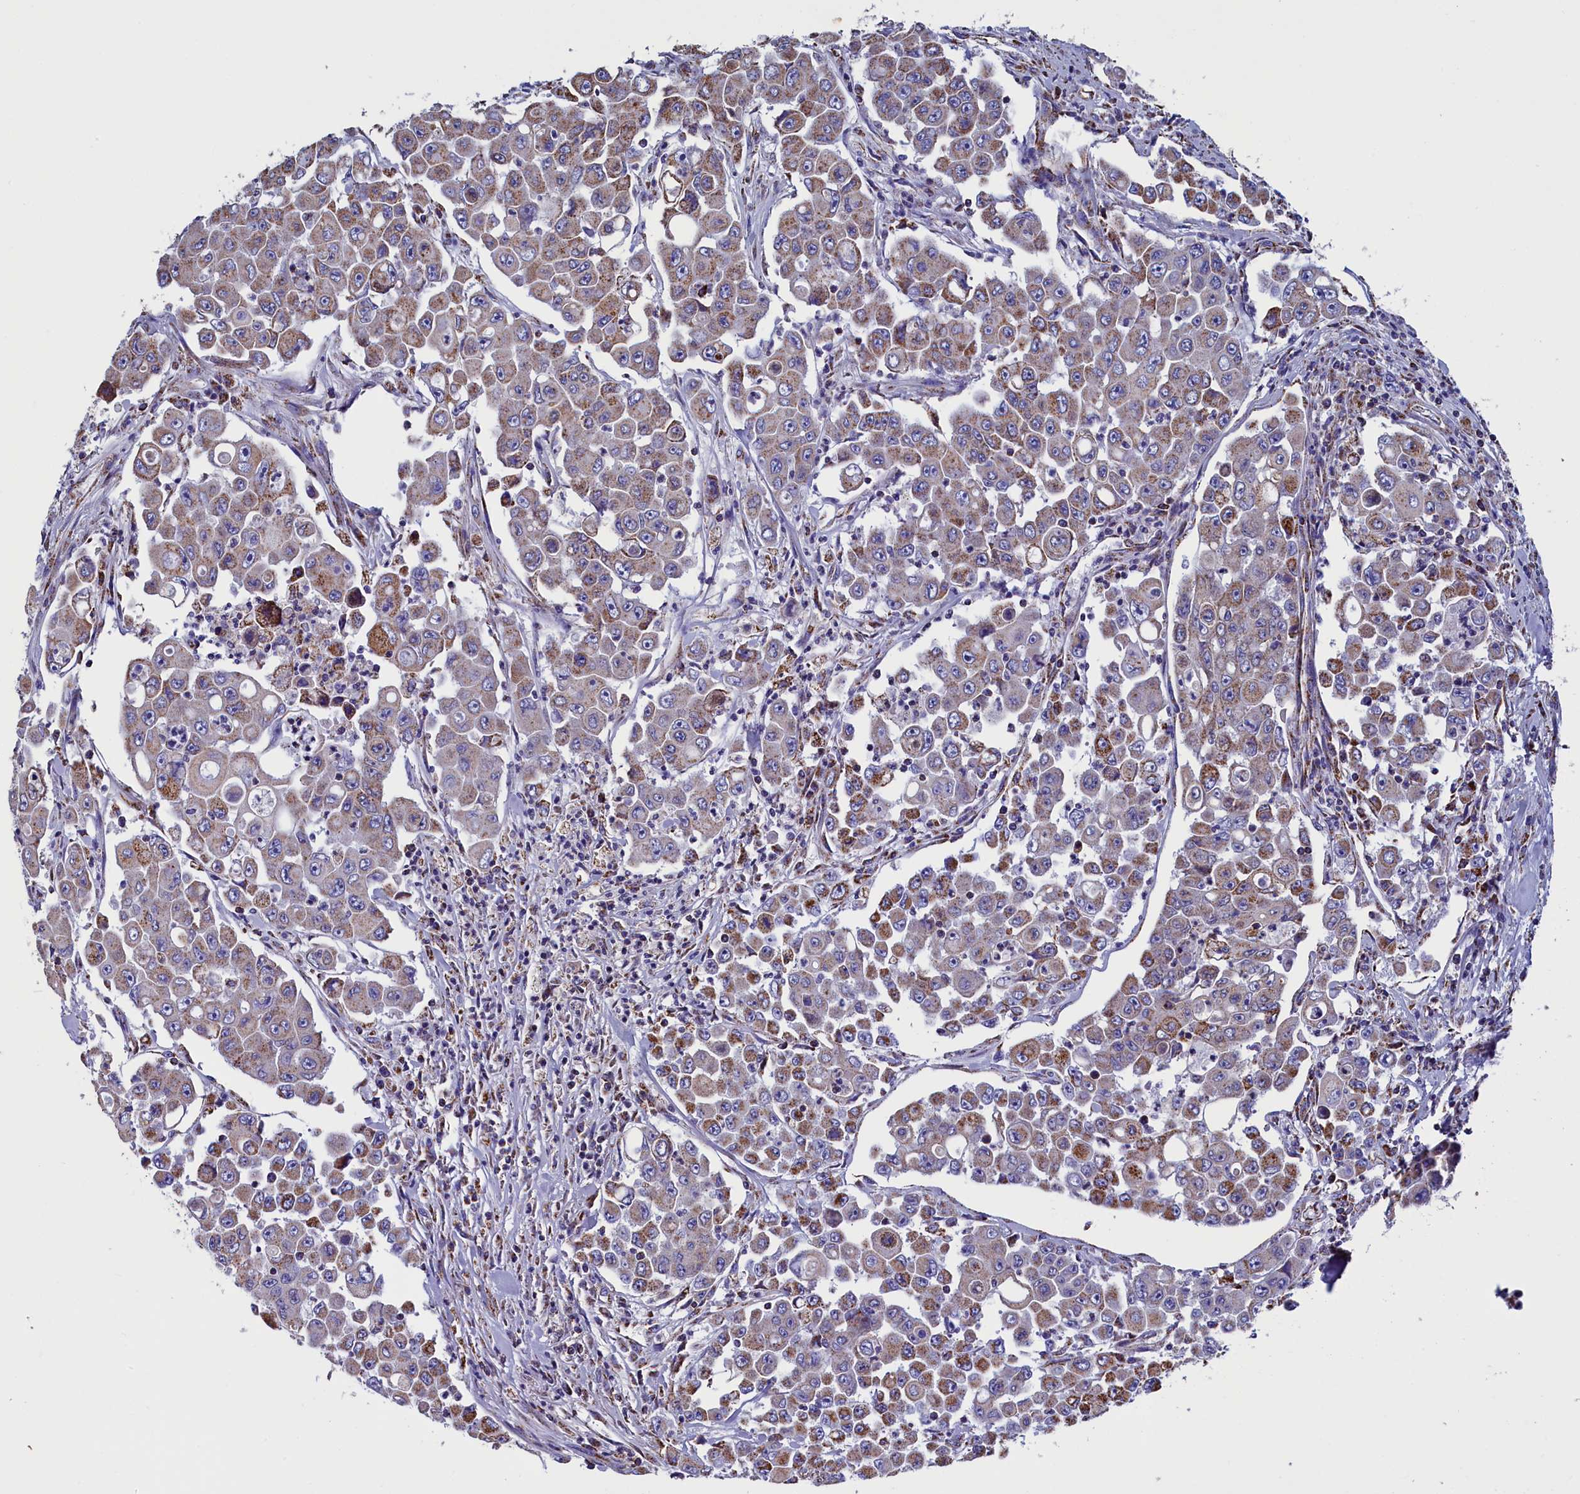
{"staining": {"intensity": "moderate", "quantity": ">75%", "location": "cytoplasmic/membranous"}, "tissue": "colorectal cancer", "cell_type": "Tumor cells", "image_type": "cancer", "snomed": [{"axis": "morphology", "description": "Adenocarcinoma, NOS"}, {"axis": "topography", "description": "Colon"}], "caption": "A brown stain labels moderate cytoplasmic/membranous staining of a protein in human colorectal cancer (adenocarcinoma) tumor cells.", "gene": "SLC39A3", "patient": {"sex": "male", "age": 51}}